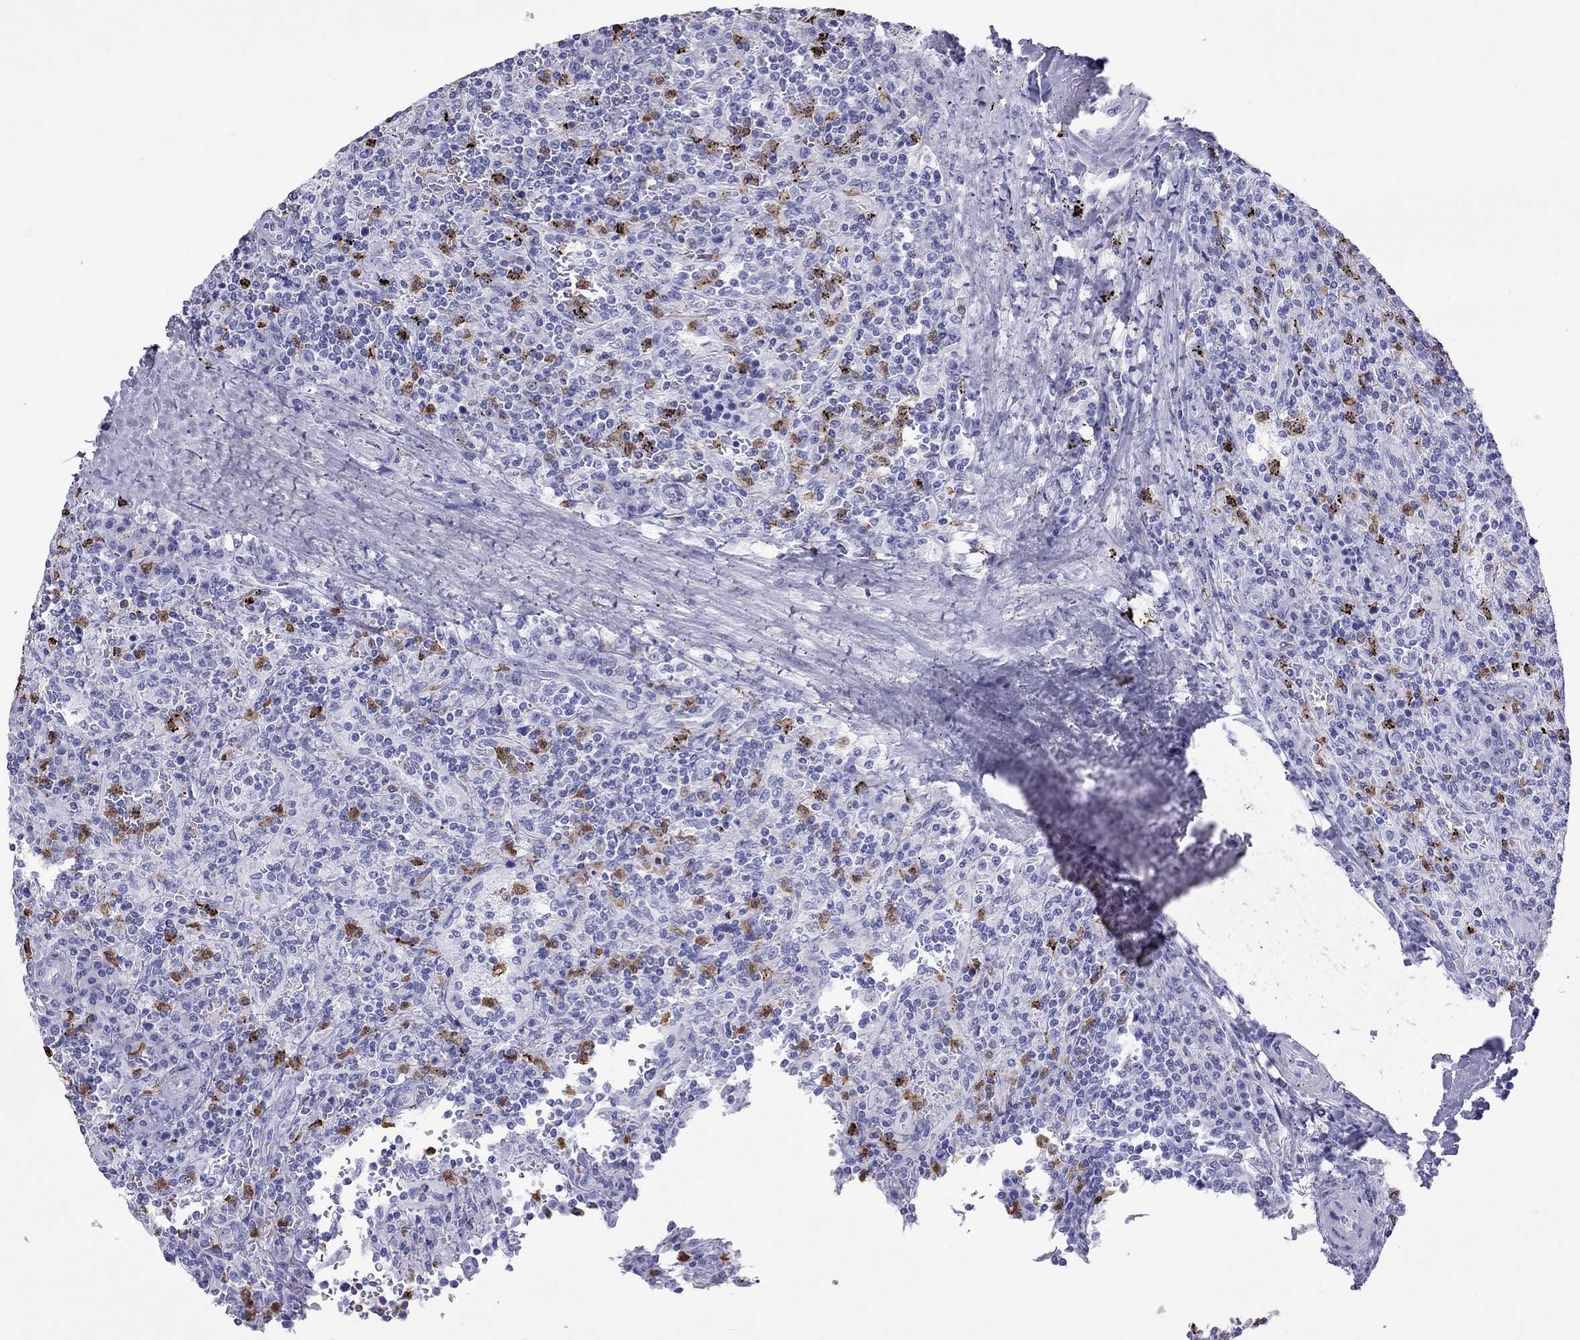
{"staining": {"intensity": "negative", "quantity": "none", "location": "none"}, "tissue": "lymphoma", "cell_type": "Tumor cells", "image_type": "cancer", "snomed": [{"axis": "morphology", "description": "Malignant lymphoma, non-Hodgkin's type, Low grade"}, {"axis": "topography", "description": "Spleen"}], "caption": "This photomicrograph is of lymphoma stained with immunohistochemistry to label a protein in brown with the nuclei are counter-stained blue. There is no expression in tumor cells.", "gene": "SLAMF1", "patient": {"sex": "male", "age": 62}}